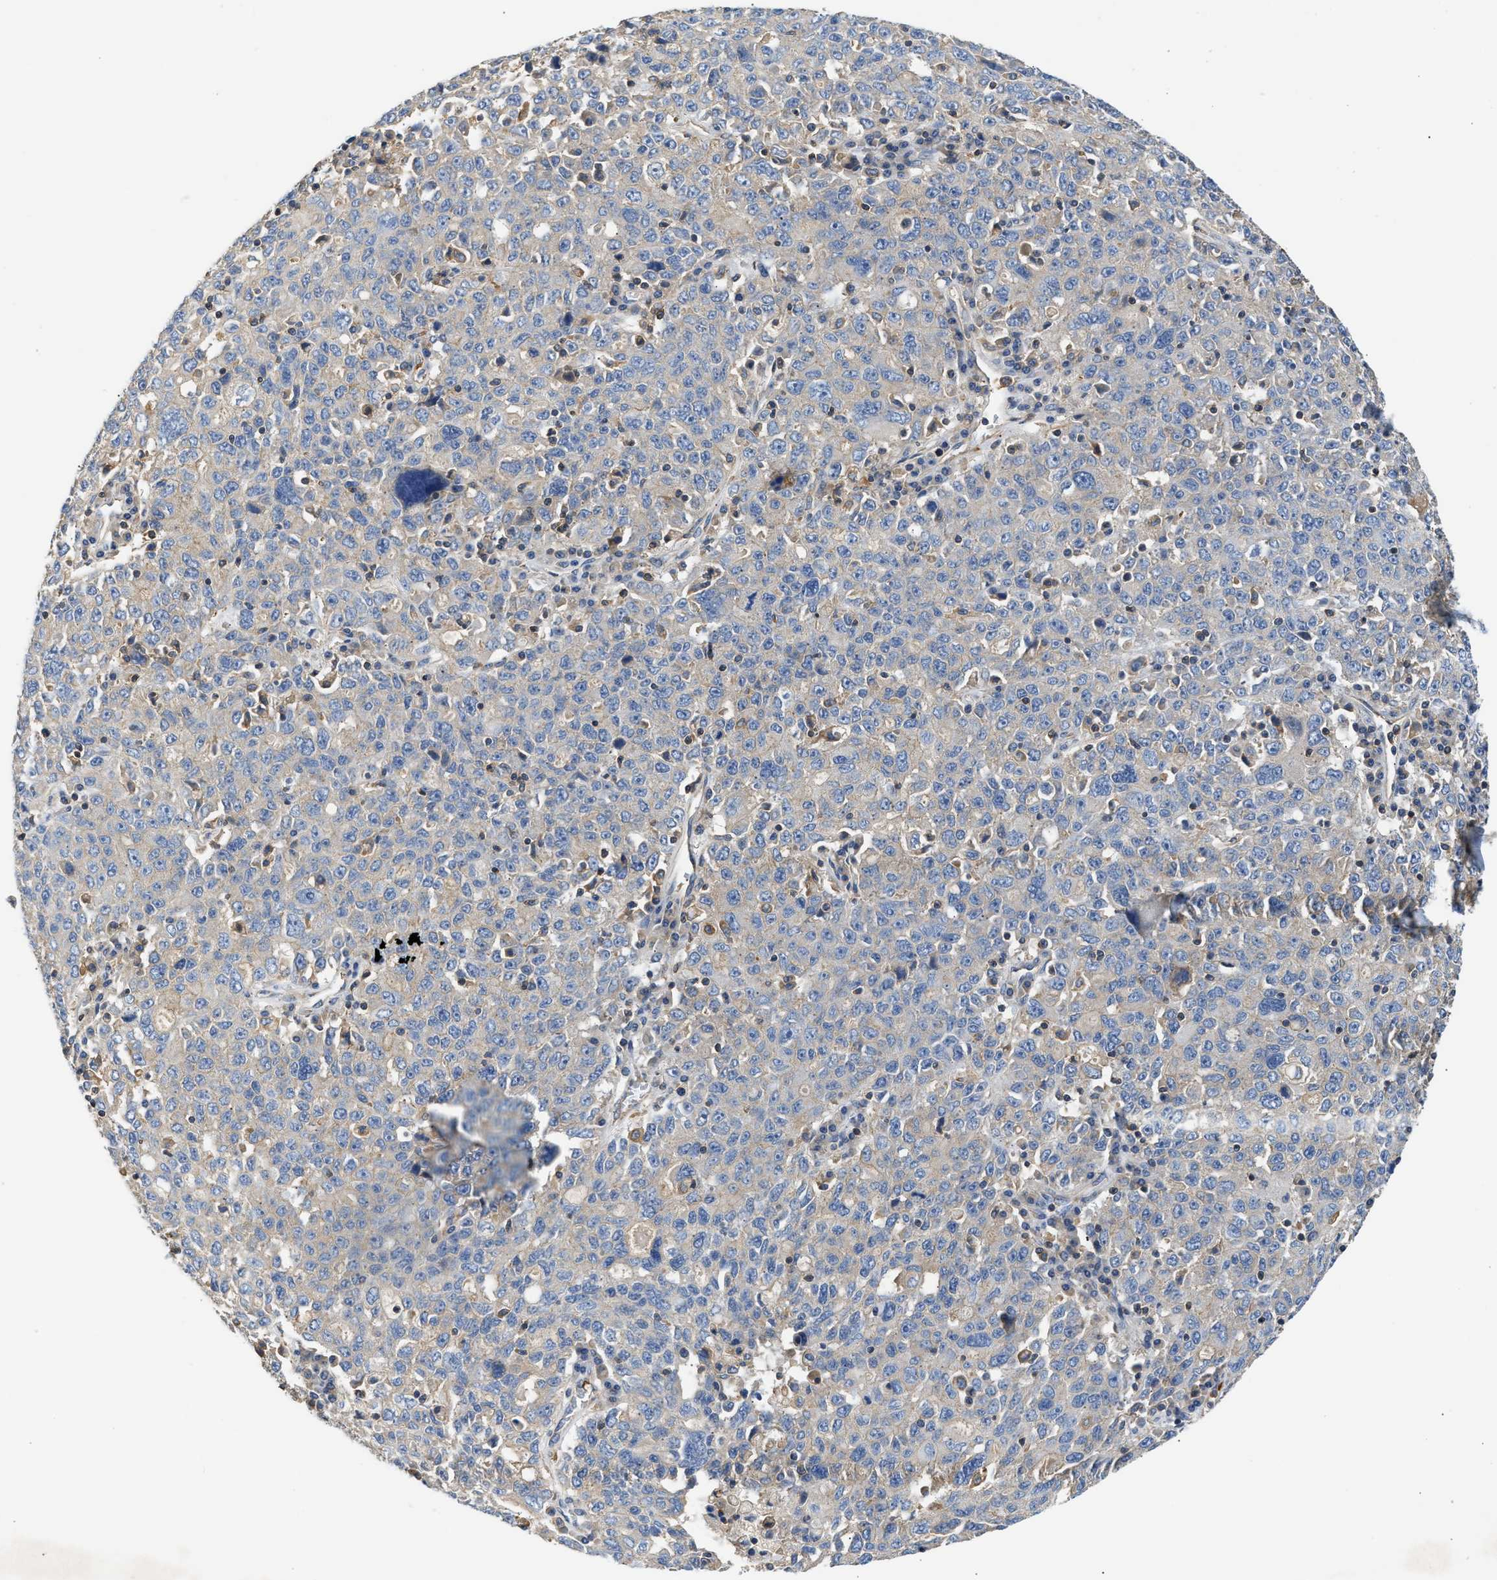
{"staining": {"intensity": "negative", "quantity": "none", "location": "none"}, "tissue": "ovarian cancer", "cell_type": "Tumor cells", "image_type": "cancer", "snomed": [{"axis": "morphology", "description": "Carcinoma, endometroid"}, {"axis": "topography", "description": "Ovary"}], "caption": "High magnification brightfield microscopy of endometroid carcinoma (ovarian) stained with DAB (brown) and counterstained with hematoxylin (blue): tumor cells show no significant staining.", "gene": "SAMD9L", "patient": {"sex": "female", "age": 62}}